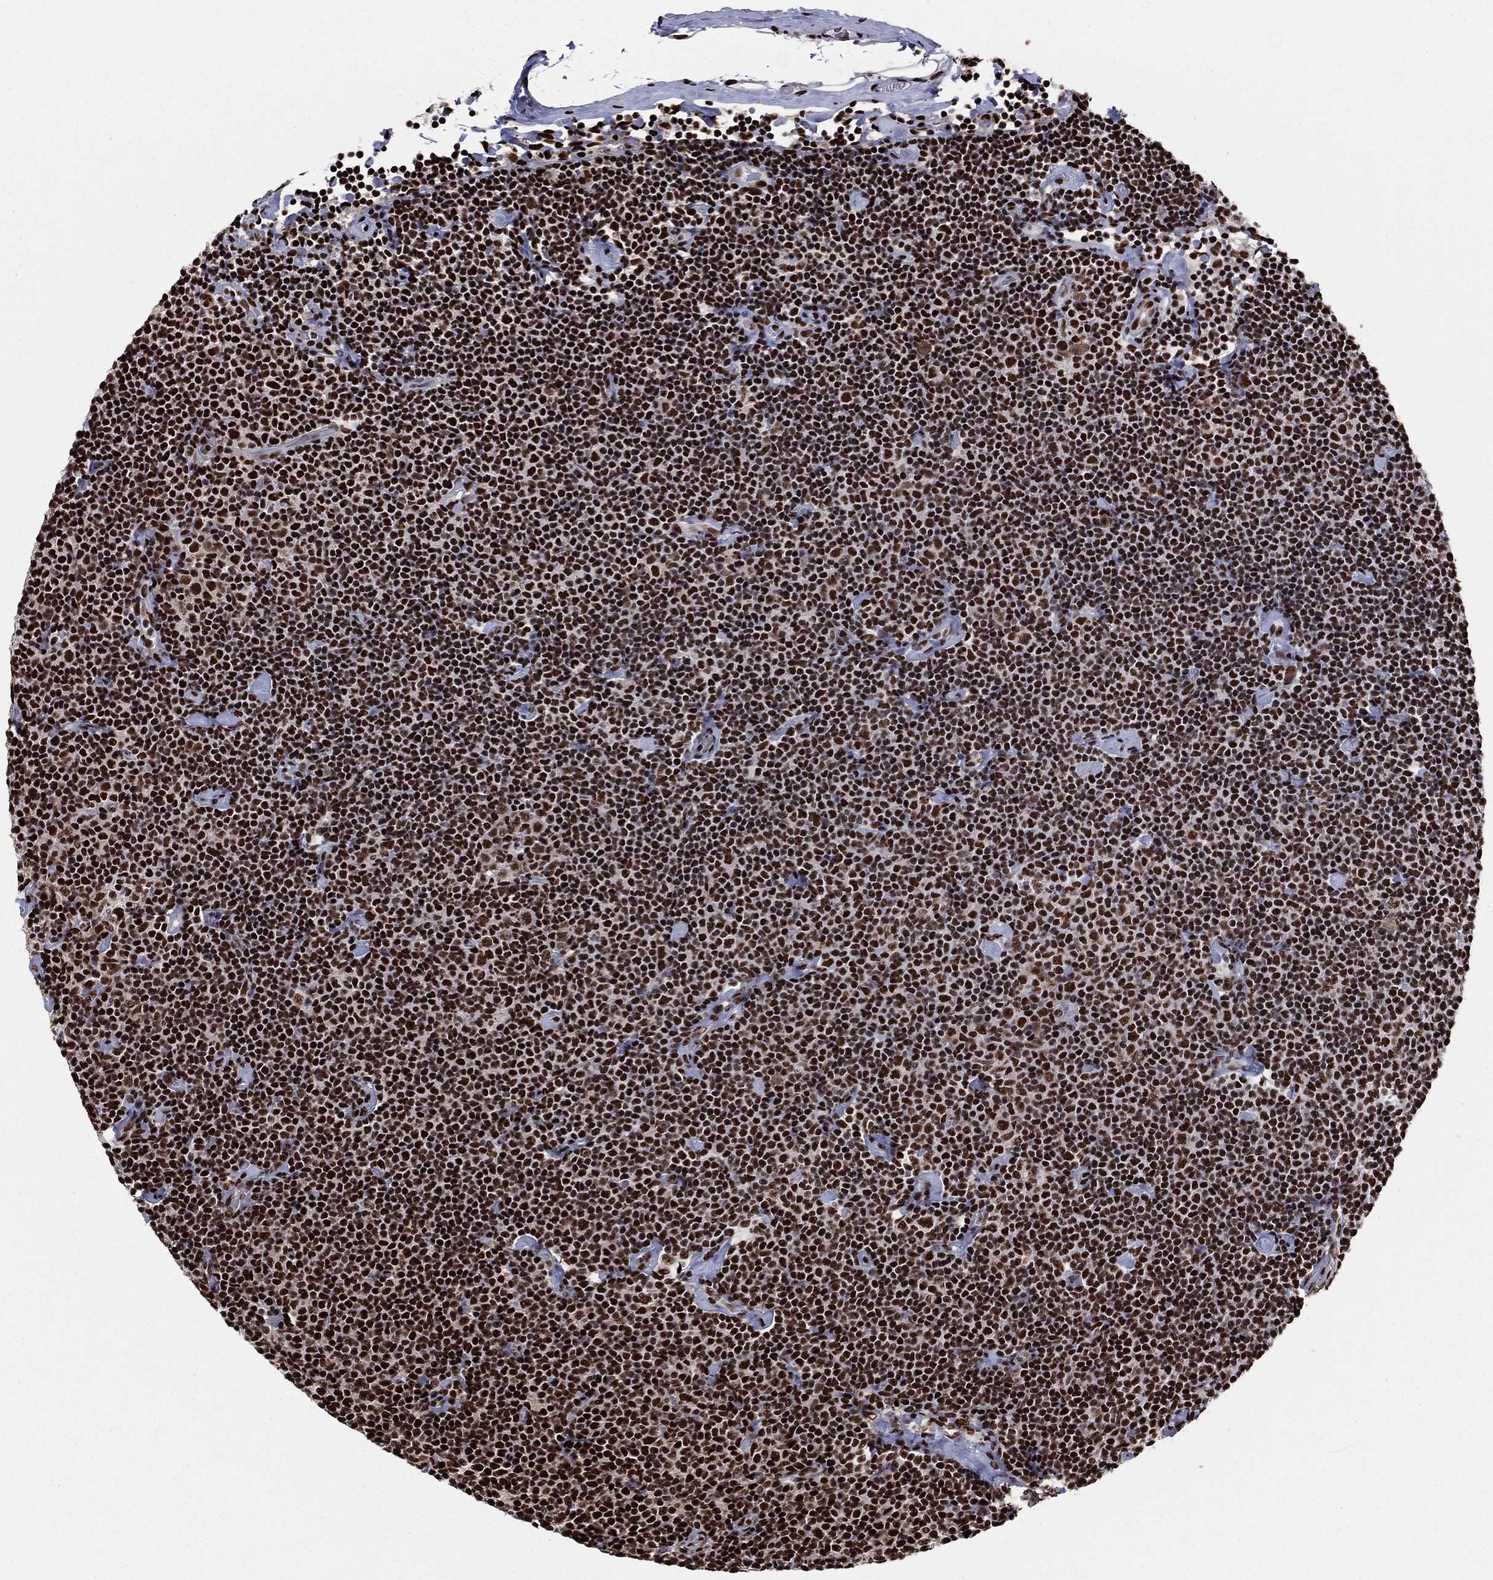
{"staining": {"intensity": "strong", "quantity": ">75%", "location": "nuclear"}, "tissue": "lymphoma", "cell_type": "Tumor cells", "image_type": "cancer", "snomed": [{"axis": "morphology", "description": "Malignant lymphoma, non-Hodgkin's type, Low grade"}, {"axis": "topography", "description": "Lymph node"}], "caption": "Immunohistochemistry (IHC) photomicrograph of neoplastic tissue: human low-grade malignant lymphoma, non-Hodgkin's type stained using IHC displays high levels of strong protein expression localized specifically in the nuclear of tumor cells, appearing as a nuclear brown color.", "gene": "TP53BP1", "patient": {"sex": "male", "age": 81}}